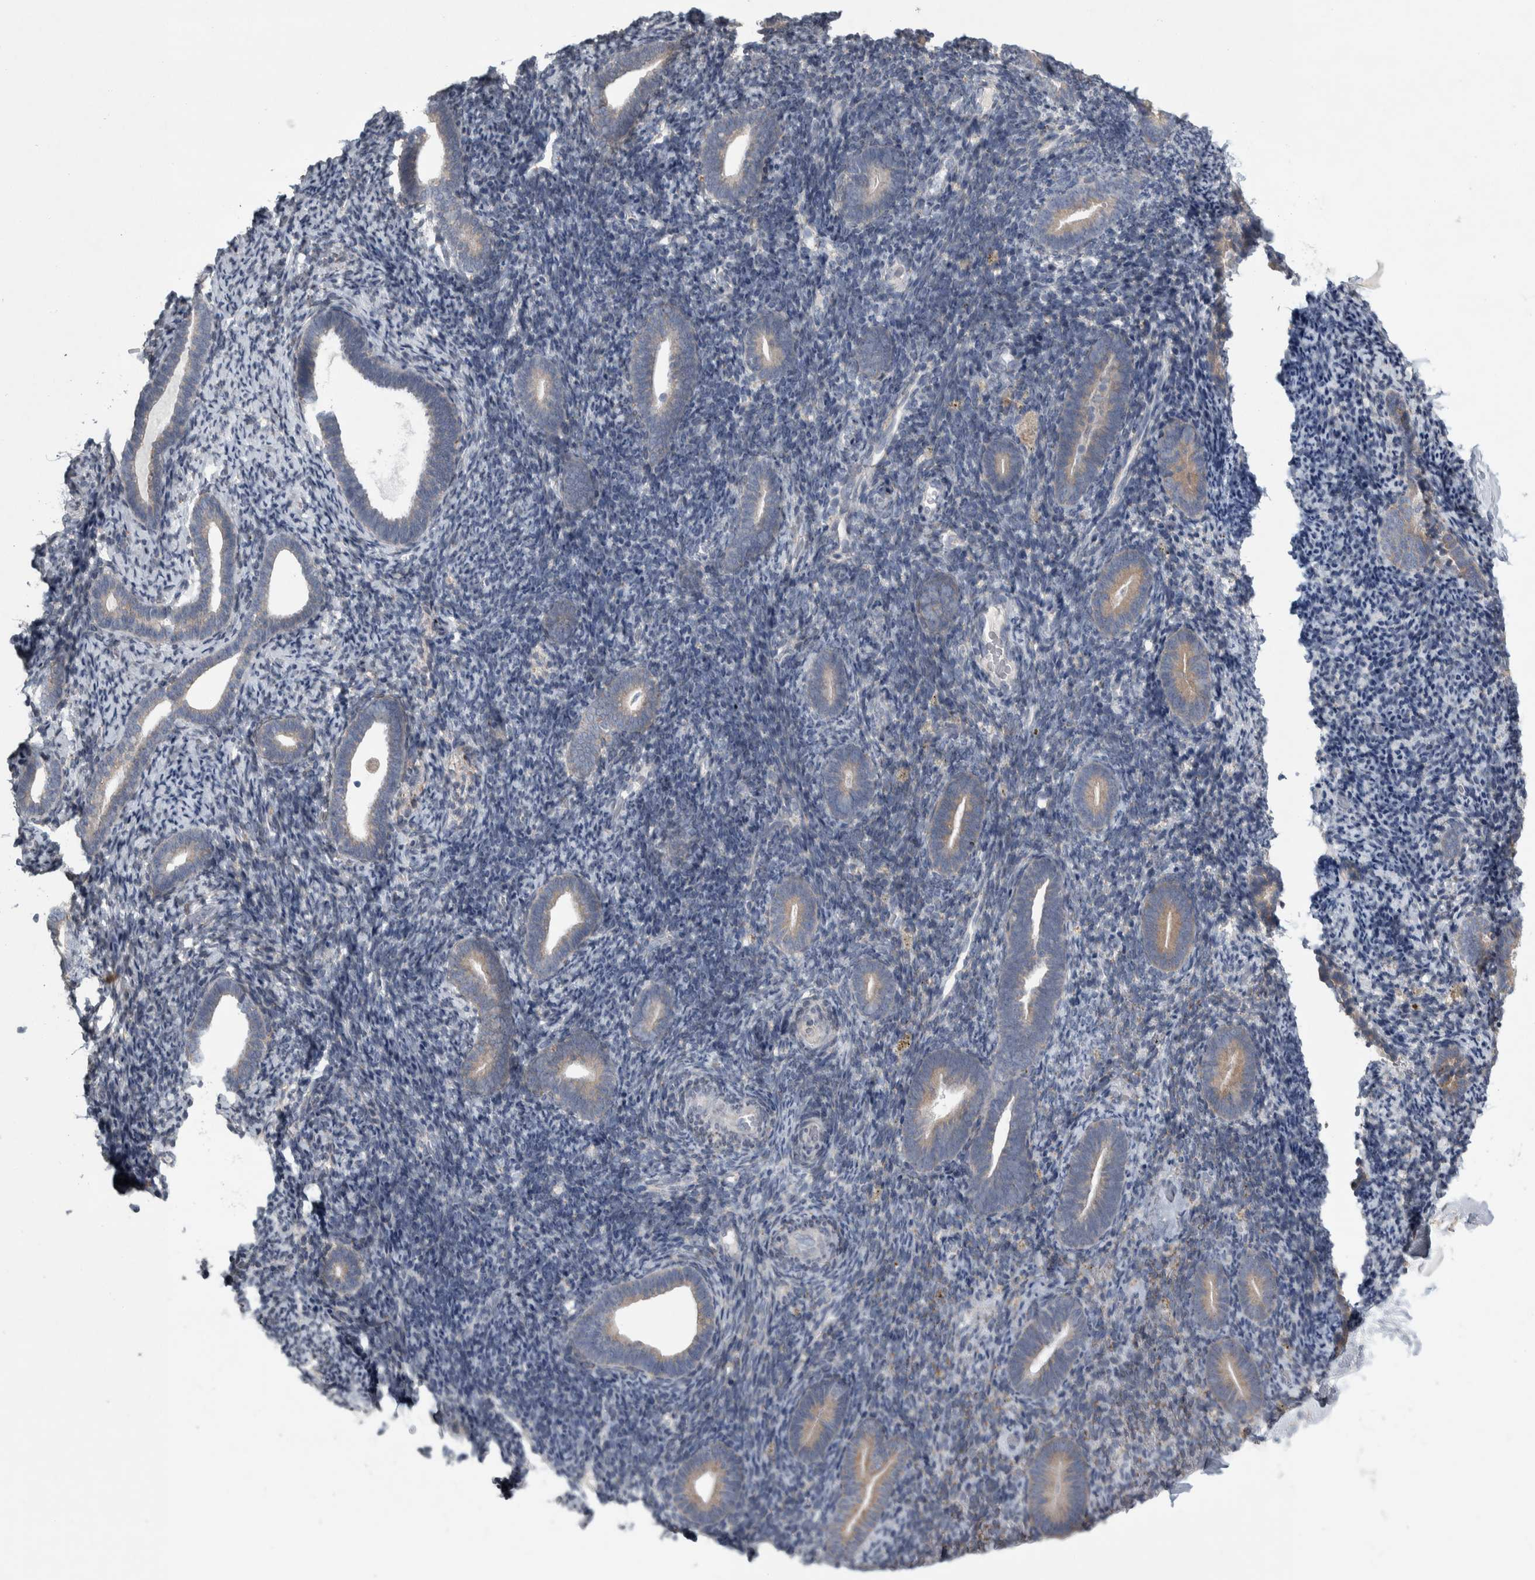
{"staining": {"intensity": "negative", "quantity": "none", "location": "none"}, "tissue": "endometrium", "cell_type": "Cells in endometrial stroma", "image_type": "normal", "snomed": [{"axis": "morphology", "description": "Normal tissue, NOS"}, {"axis": "topography", "description": "Endometrium"}], "caption": "An IHC photomicrograph of benign endometrium is shown. There is no staining in cells in endometrial stroma of endometrium.", "gene": "SIGMAR1", "patient": {"sex": "female", "age": 51}}